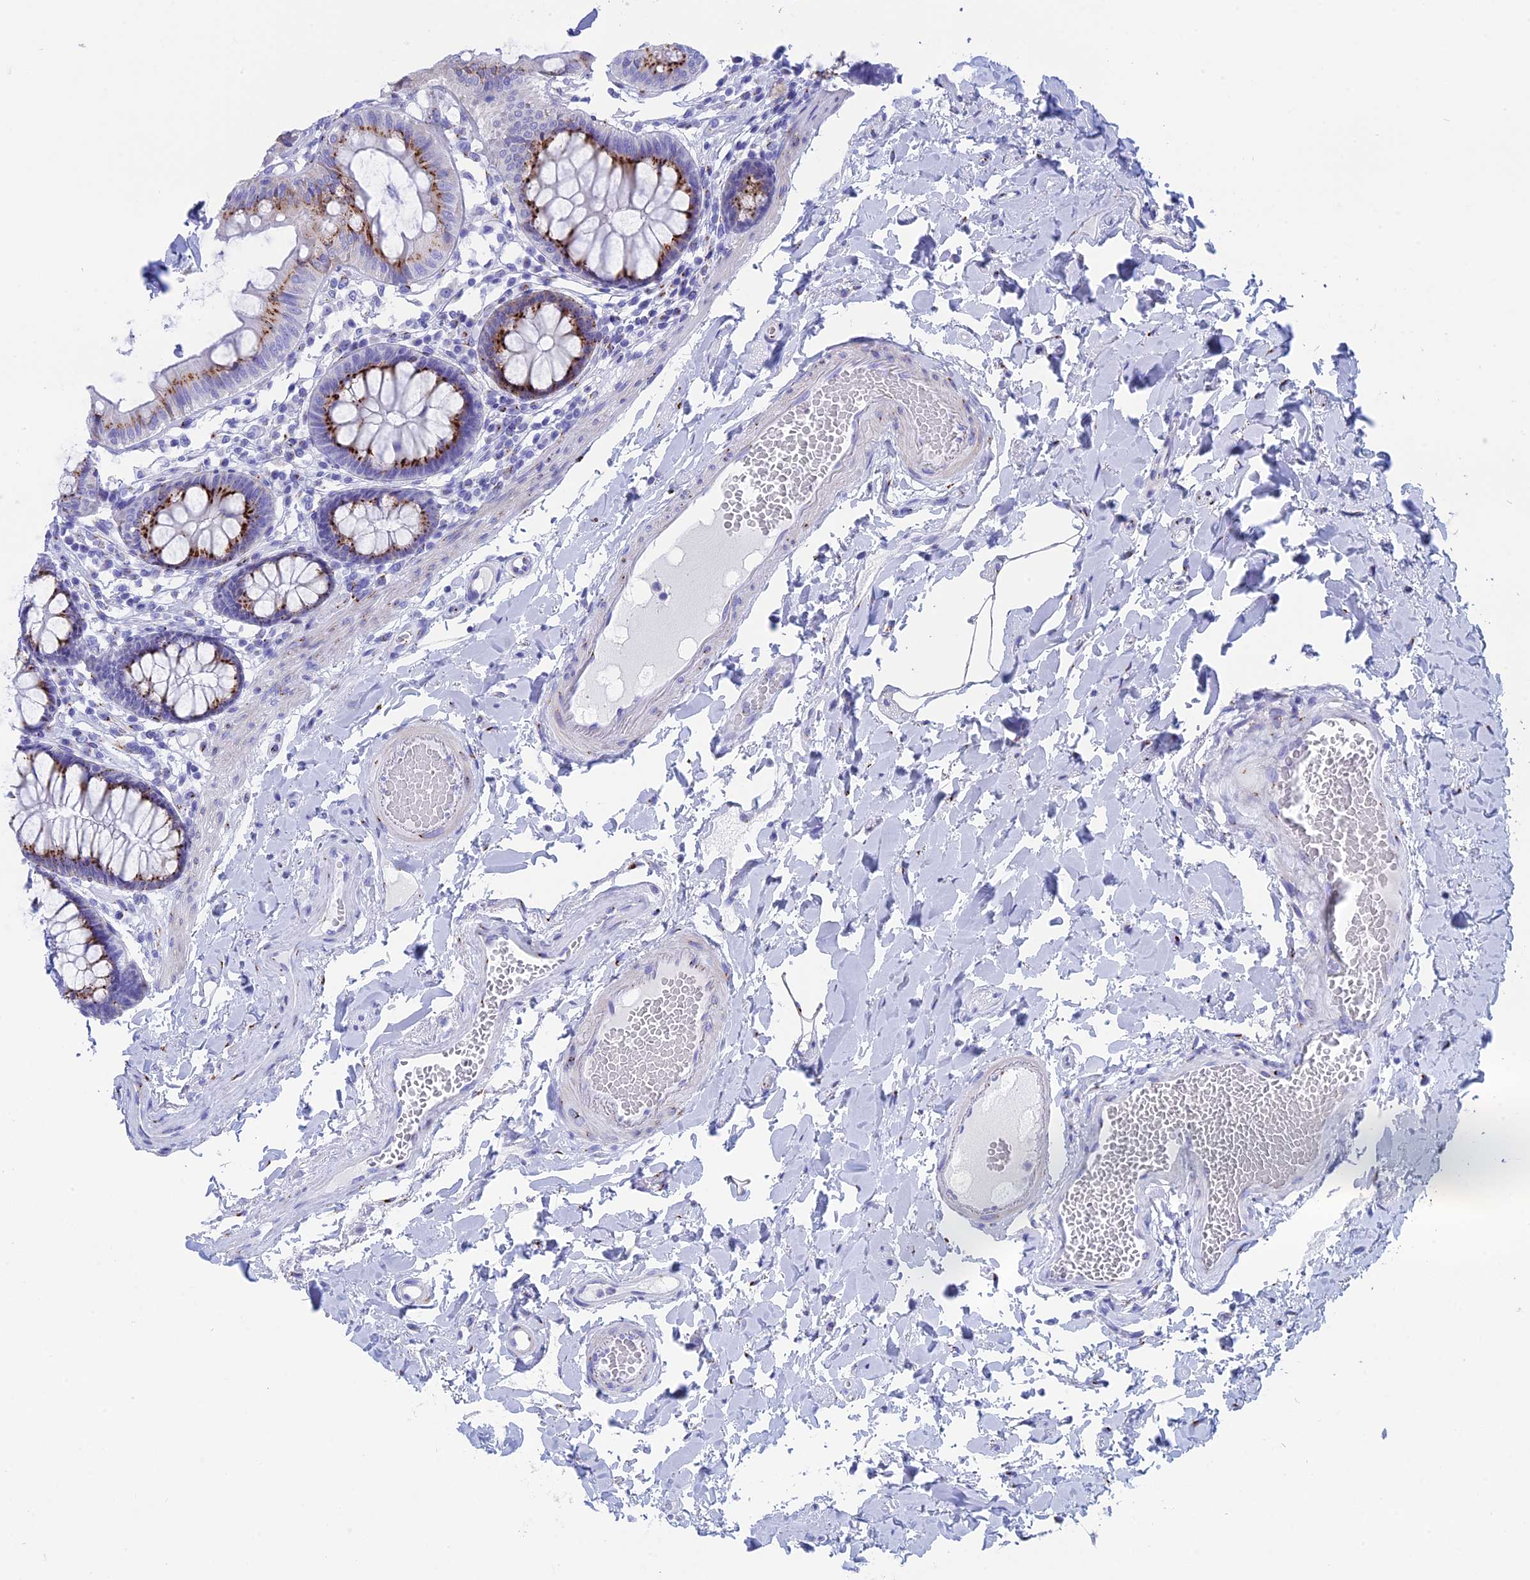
{"staining": {"intensity": "negative", "quantity": "none", "location": "none"}, "tissue": "colon", "cell_type": "Endothelial cells", "image_type": "normal", "snomed": [{"axis": "morphology", "description": "Normal tissue, NOS"}, {"axis": "topography", "description": "Colon"}], "caption": "Human colon stained for a protein using IHC shows no expression in endothelial cells.", "gene": "ERICH4", "patient": {"sex": "male", "age": 84}}